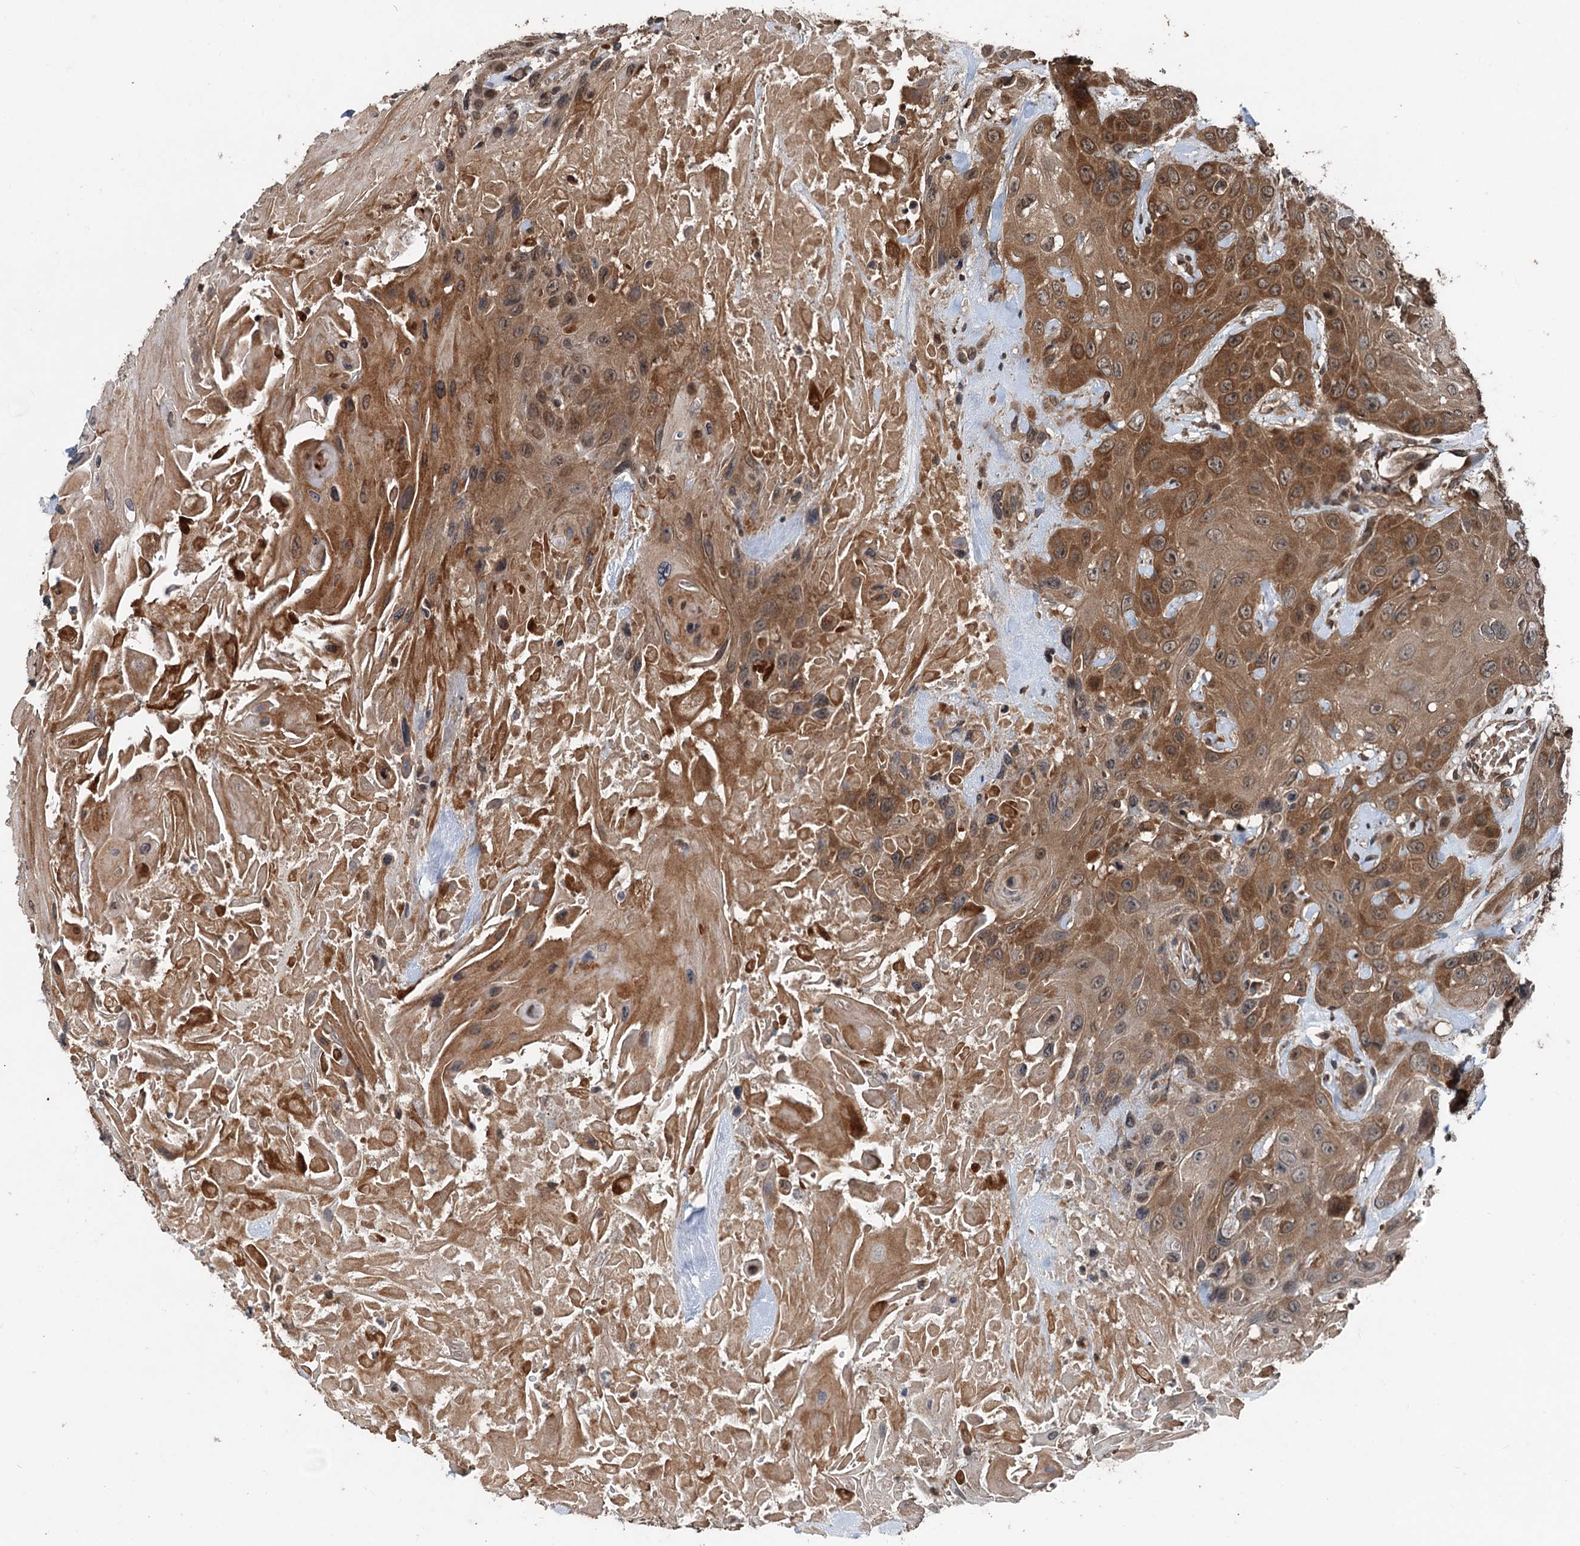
{"staining": {"intensity": "strong", "quantity": ">75%", "location": "cytoplasmic/membranous"}, "tissue": "head and neck cancer", "cell_type": "Tumor cells", "image_type": "cancer", "snomed": [{"axis": "morphology", "description": "Squamous cell carcinoma, NOS"}, {"axis": "topography", "description": "Head-Neck"}], "caption": "Immunohistochemistry of human head and neck cancer (squamous cell carcinoma) reveals high levels of strong cytoplasmic/membranous expression in about >75% of tumor cells. (IHC, brightfield microscopy, high magnification).", "gene": "N4BP2L2", "patient": {"sex": "male", "age": 81}}